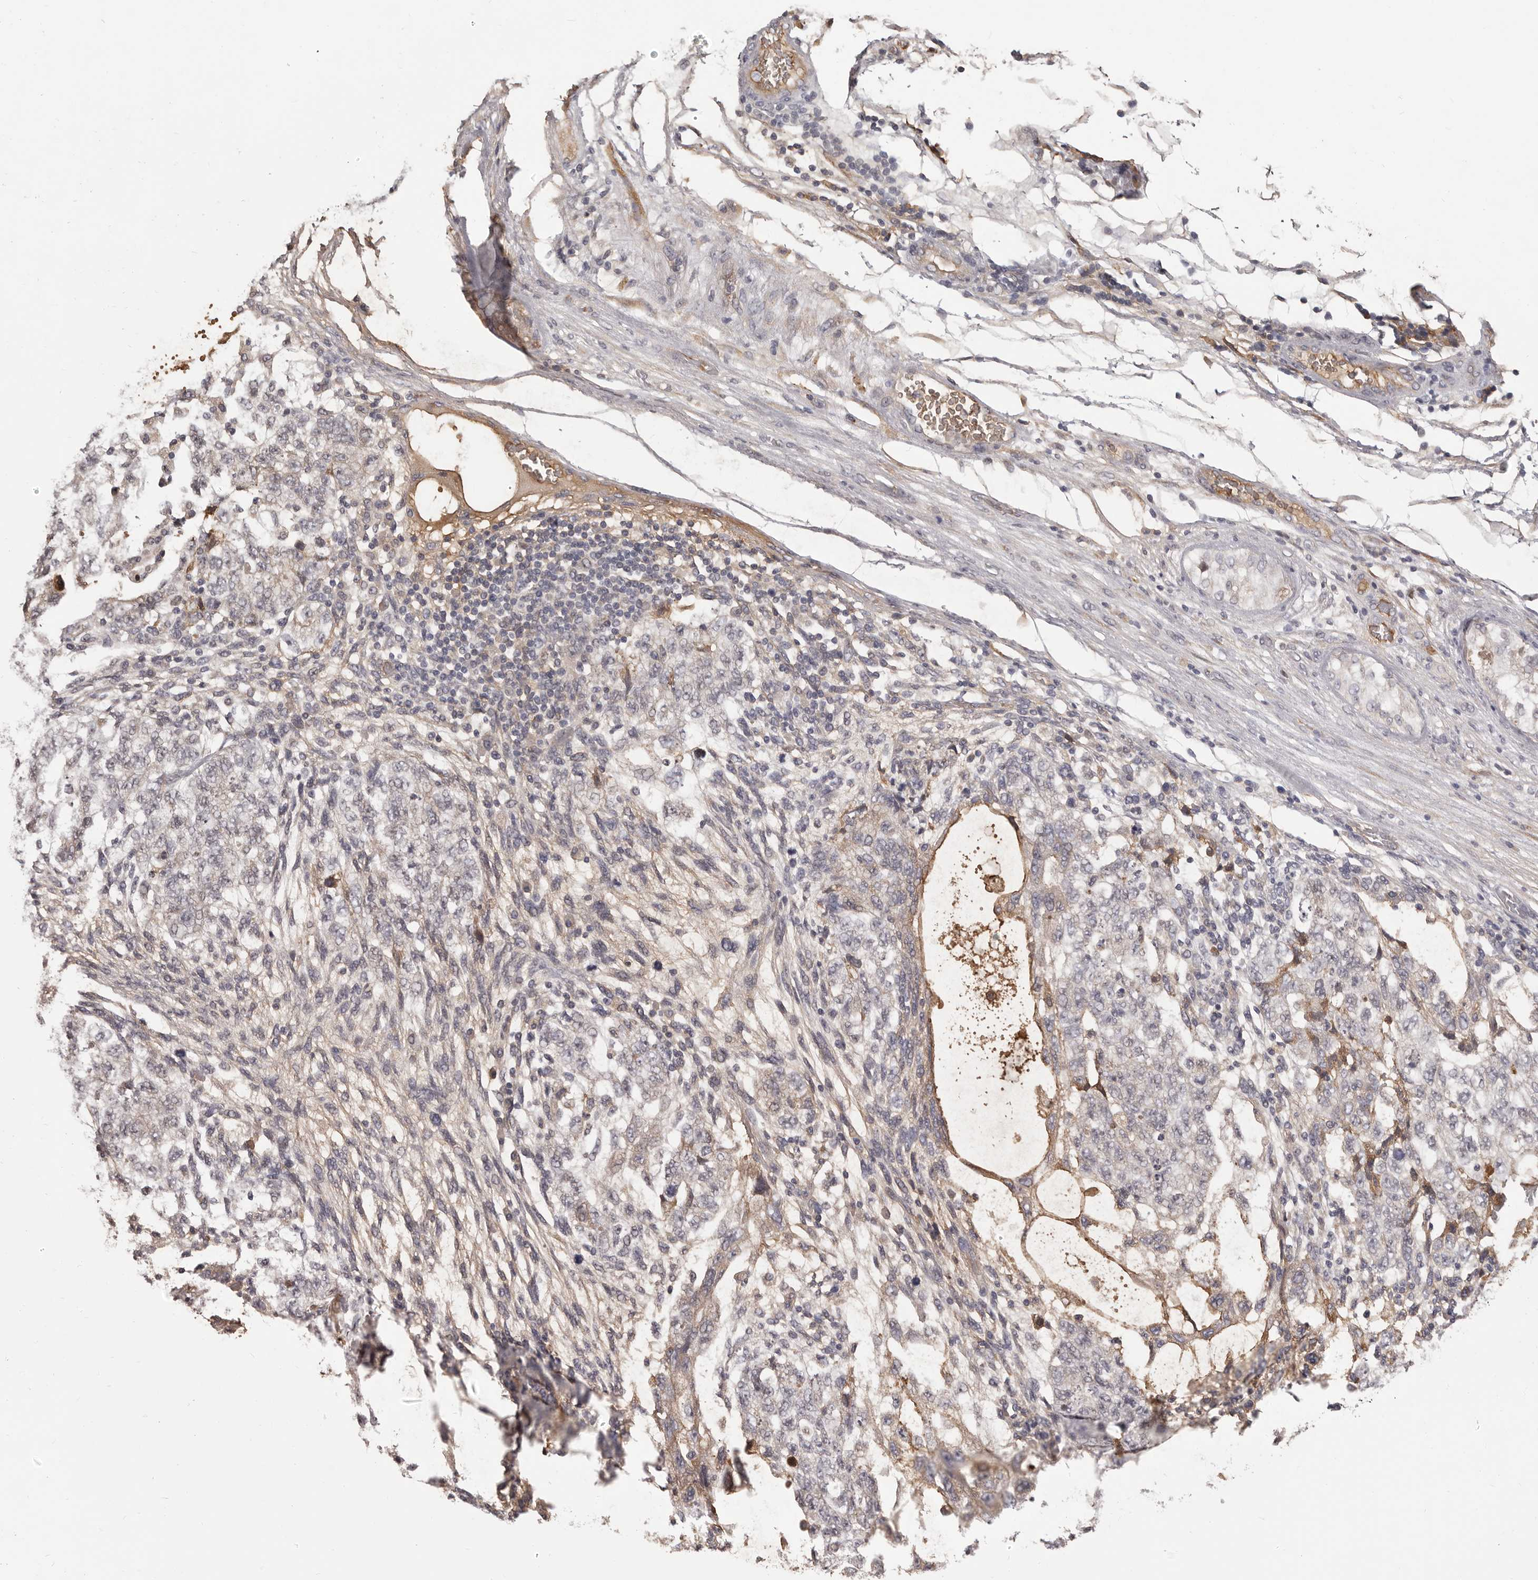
{"staining": {"intensity": "weak", "quantity": "<25%", "location": "cytoplasmic/membranous"}, "tissue": "testis cancer", "cell_type": "Tumor cells", "image_type": "cancer", "snomed": [{"axis": "morphology", "description": "Normal tissue, NOS"}, {"axis": "morphology", "description": "Carcinoma, Embryonal, NOS"}, {"axis": "topography", "description": "Testis"}], "caption": "Tumor cells are negative for protein expression in human testis cancer.", "gene": "OTUD3", "patient": {"sex": "male", "age": 36}}